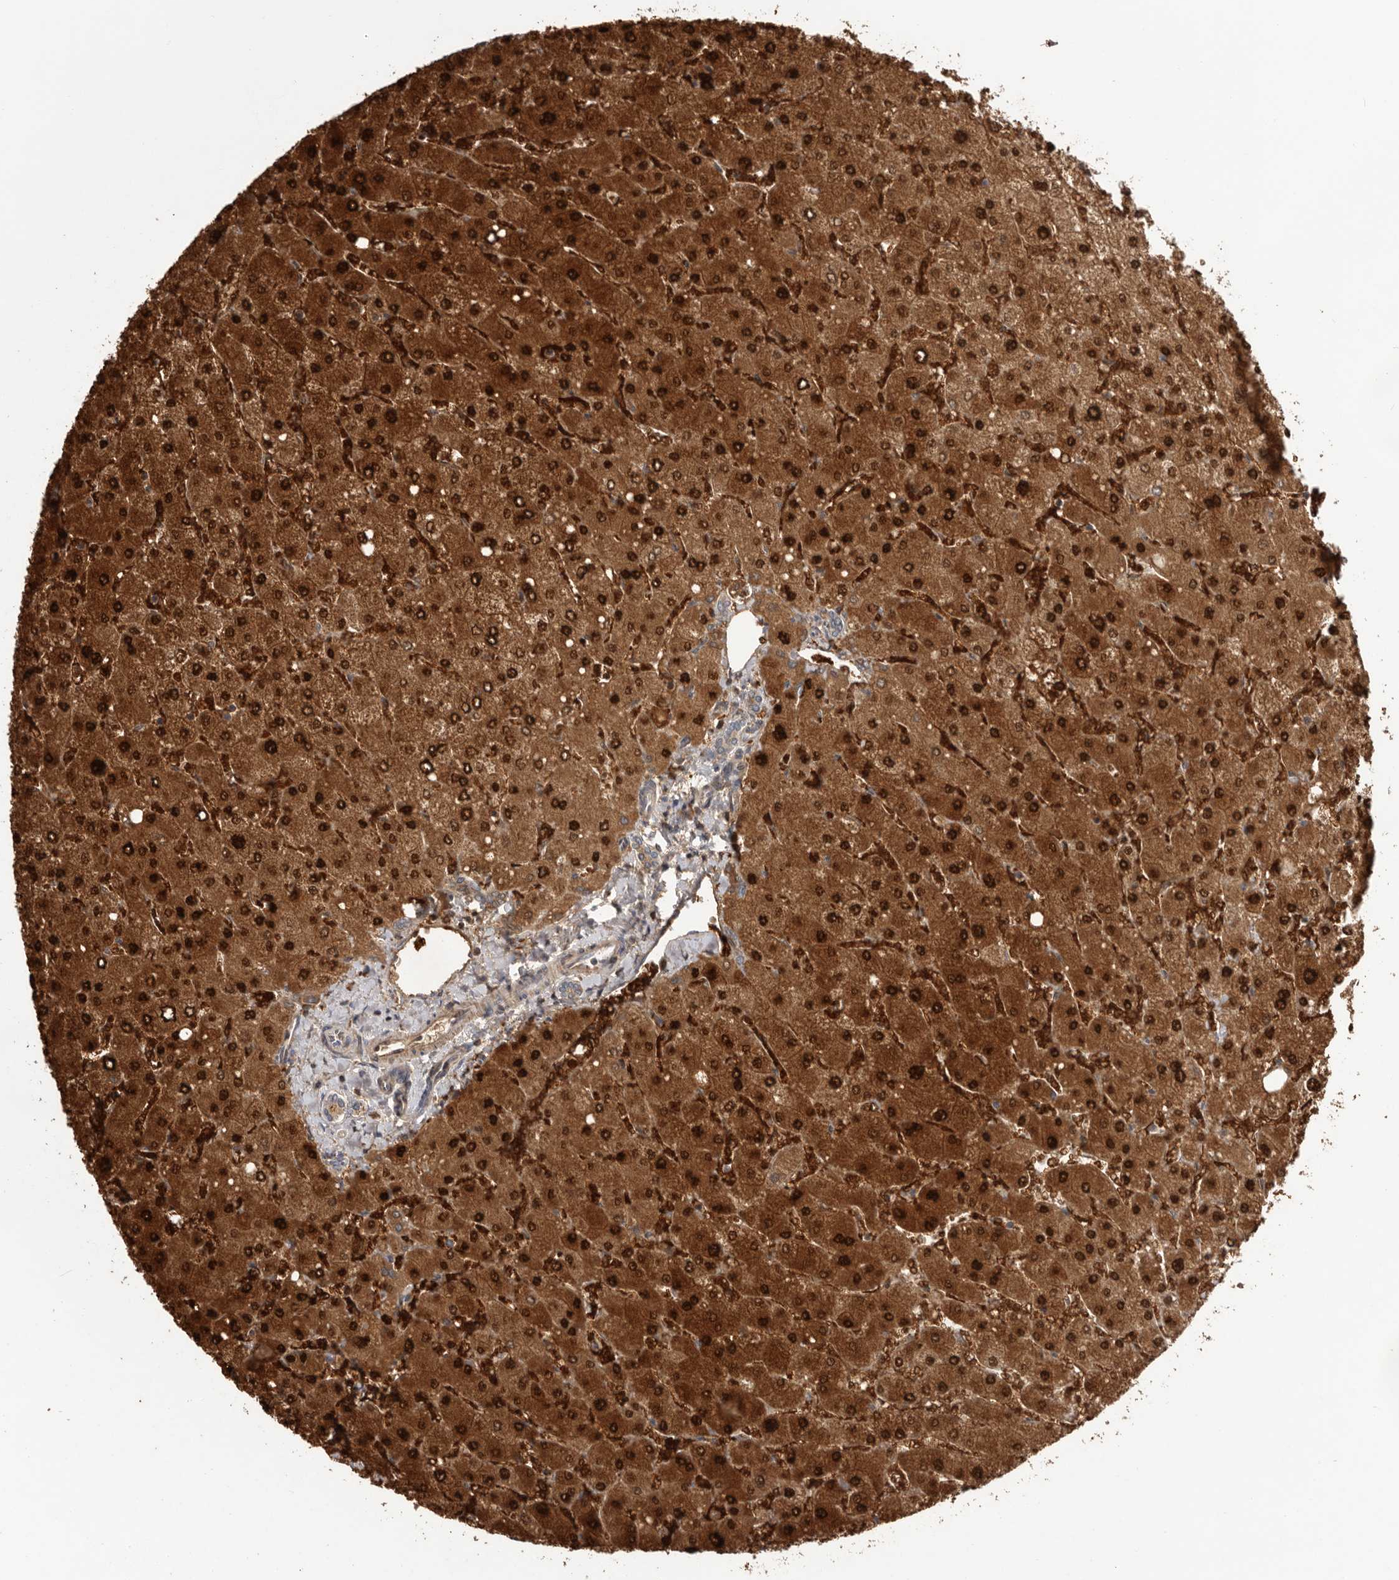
{"staining": {"intensity": "weak", "quantity": "25%-75%", "location": "cytoplasmic/membranous"}, "tissue": "liver", "cell_type": "Cholangiocytes", "image_type": "normal", "snomed": [{"axis": "morphology", "description": "Normal tissue, NOS"}, {"axis": "topography", "description": "Liver"}], "caption": "Immunohistochemical staining of normal human liver displays weak cytoplasmic/membranous protein positivity in approximately 25%-75% of cholangiocytes.", "gene": "TNR", "patient": {"sex": "male", "age": 55}}